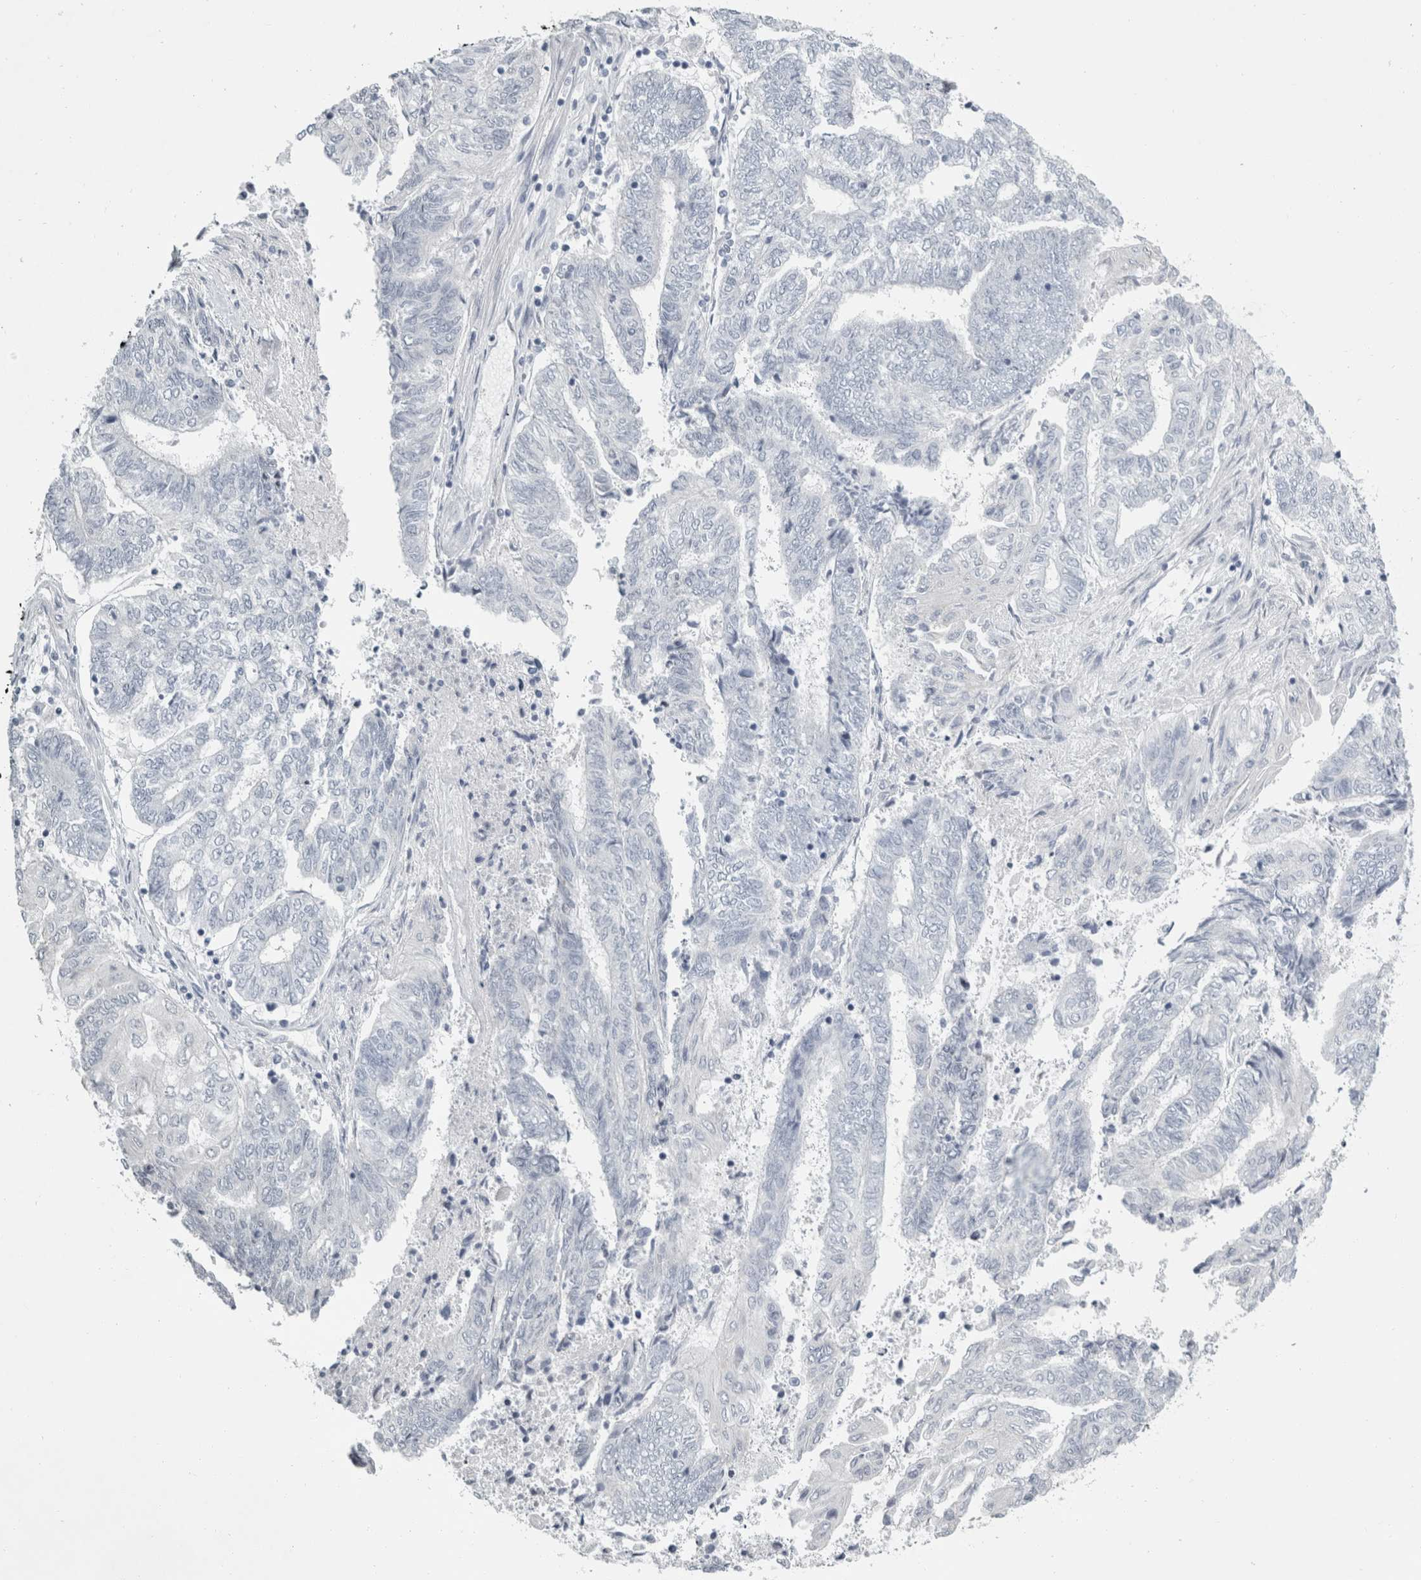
{"staining": {"intensity": "negative", "quantity": "none", "location": "none"}, "tissue": "endometrial cancer", "cell_type": "Tumor cells", "image_type": "cancer", "snomed": [{"axis": "morphology", "description": "Adenocarcinoma, NOS"}, {"axis": "topography", "description": "Uterus"}, {"axis": "topography", "description": "Endometrium"}], "caption": "High power microscopy image of an immunohistochemistry image of endometrial adenocarcinoma, revealing no significant staining in tumor cells.", "gene": "FXYD7", "patient": {"sex": "female", "age": 70}}